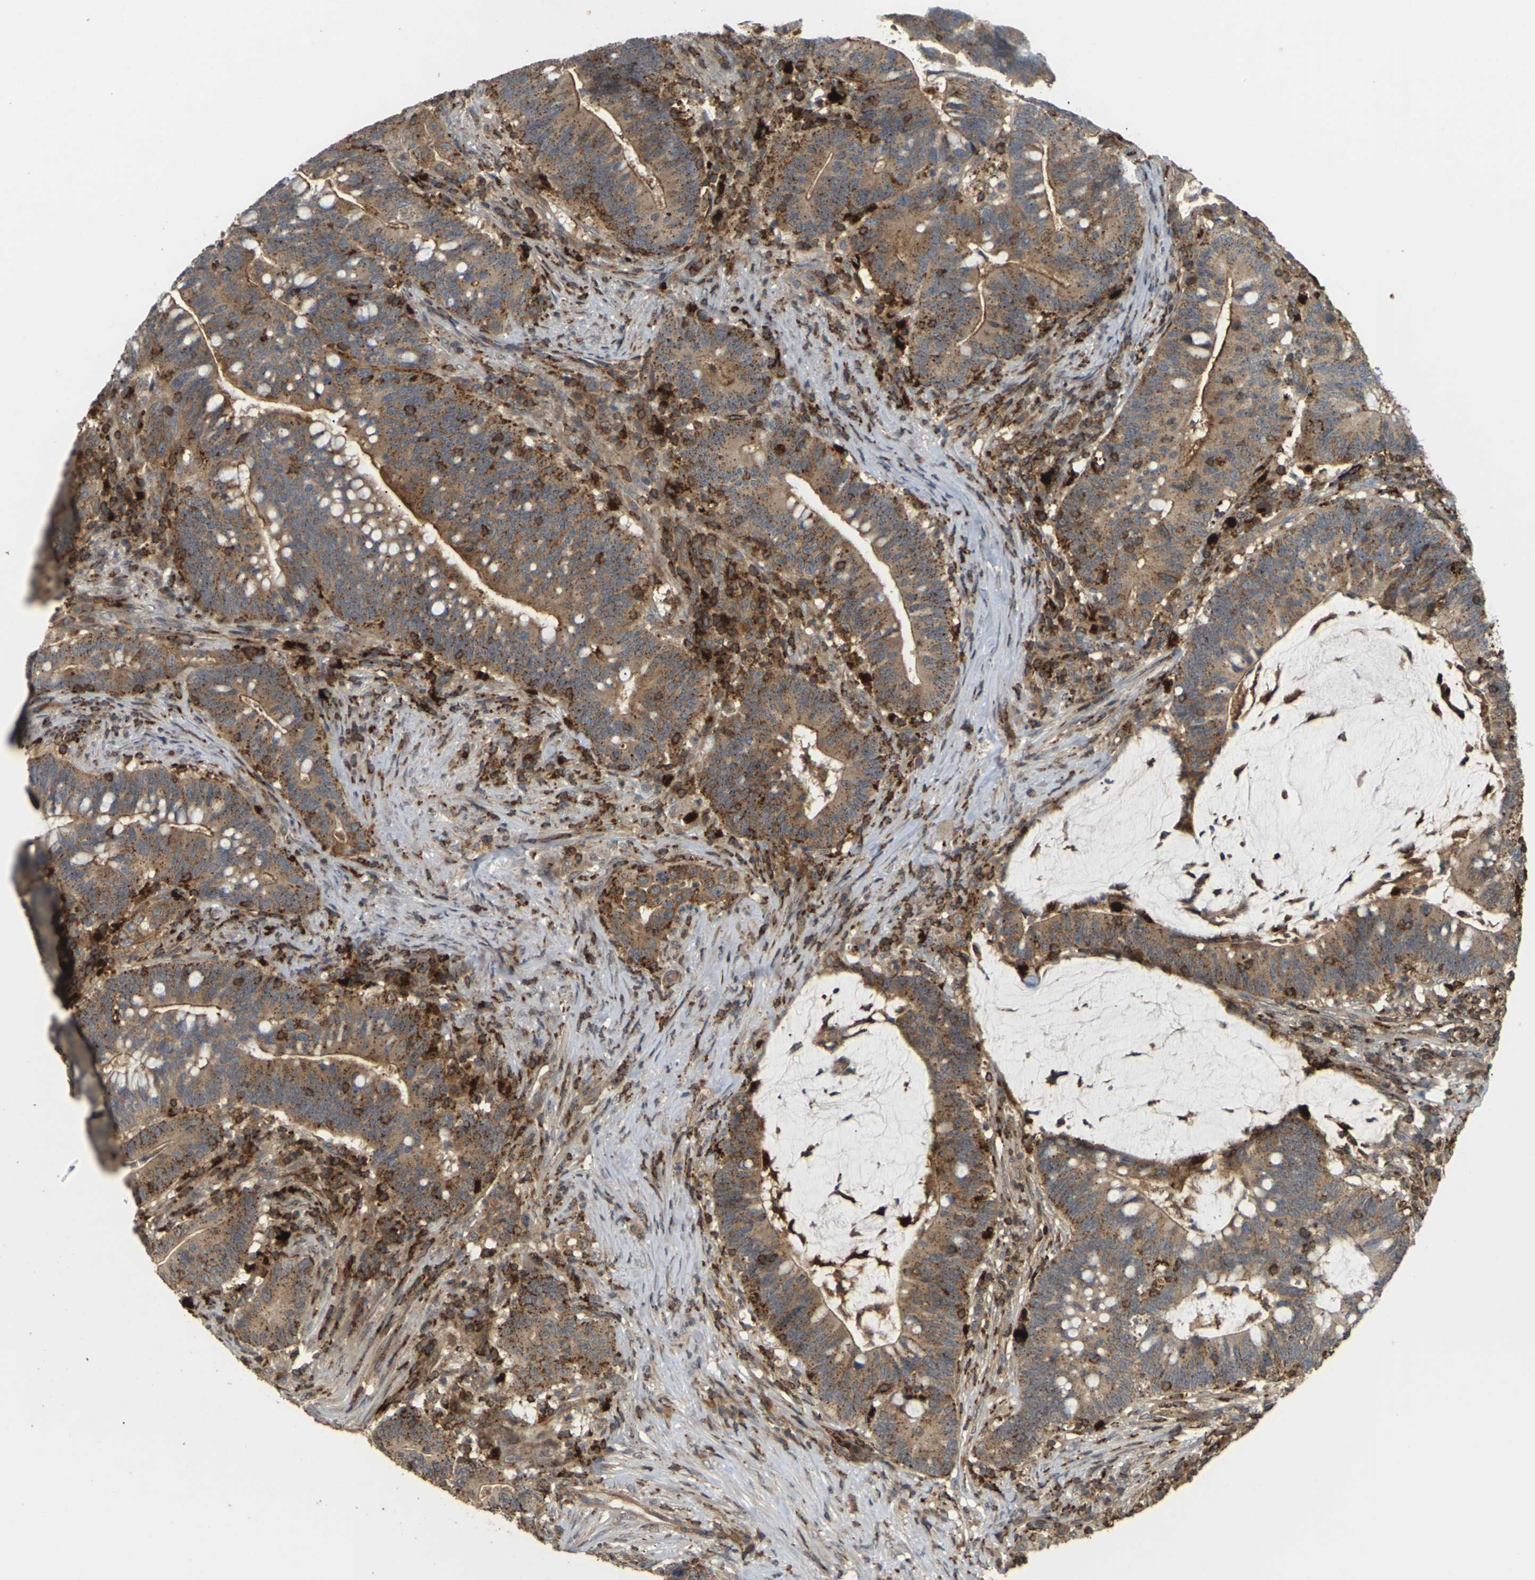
{"staining": {"intensity": "moderate", "quantity": ">75%", "location": "cytoplasmic/membranous"}, "tissue": "colorectal cancer", "cell_type": "Tumor cells", "image_type": "cancer", "snomed": [{"axis": "morphology", "description": "Normal tissue, NOS"}, {"axis": "morphology", "description": "Adenocarcinoma, NOS"}, {"axis": "topography", "description": "Colon"}], "caption": "Human colorectal cancer (adenocarcinoma) stained for a protein (brown) reveals moderate cytoplasmic/membranous positive staining in approximately >75% of tumor cells.", "gene": "KSR1", "patient": {"sex": "female", "age": 66}}